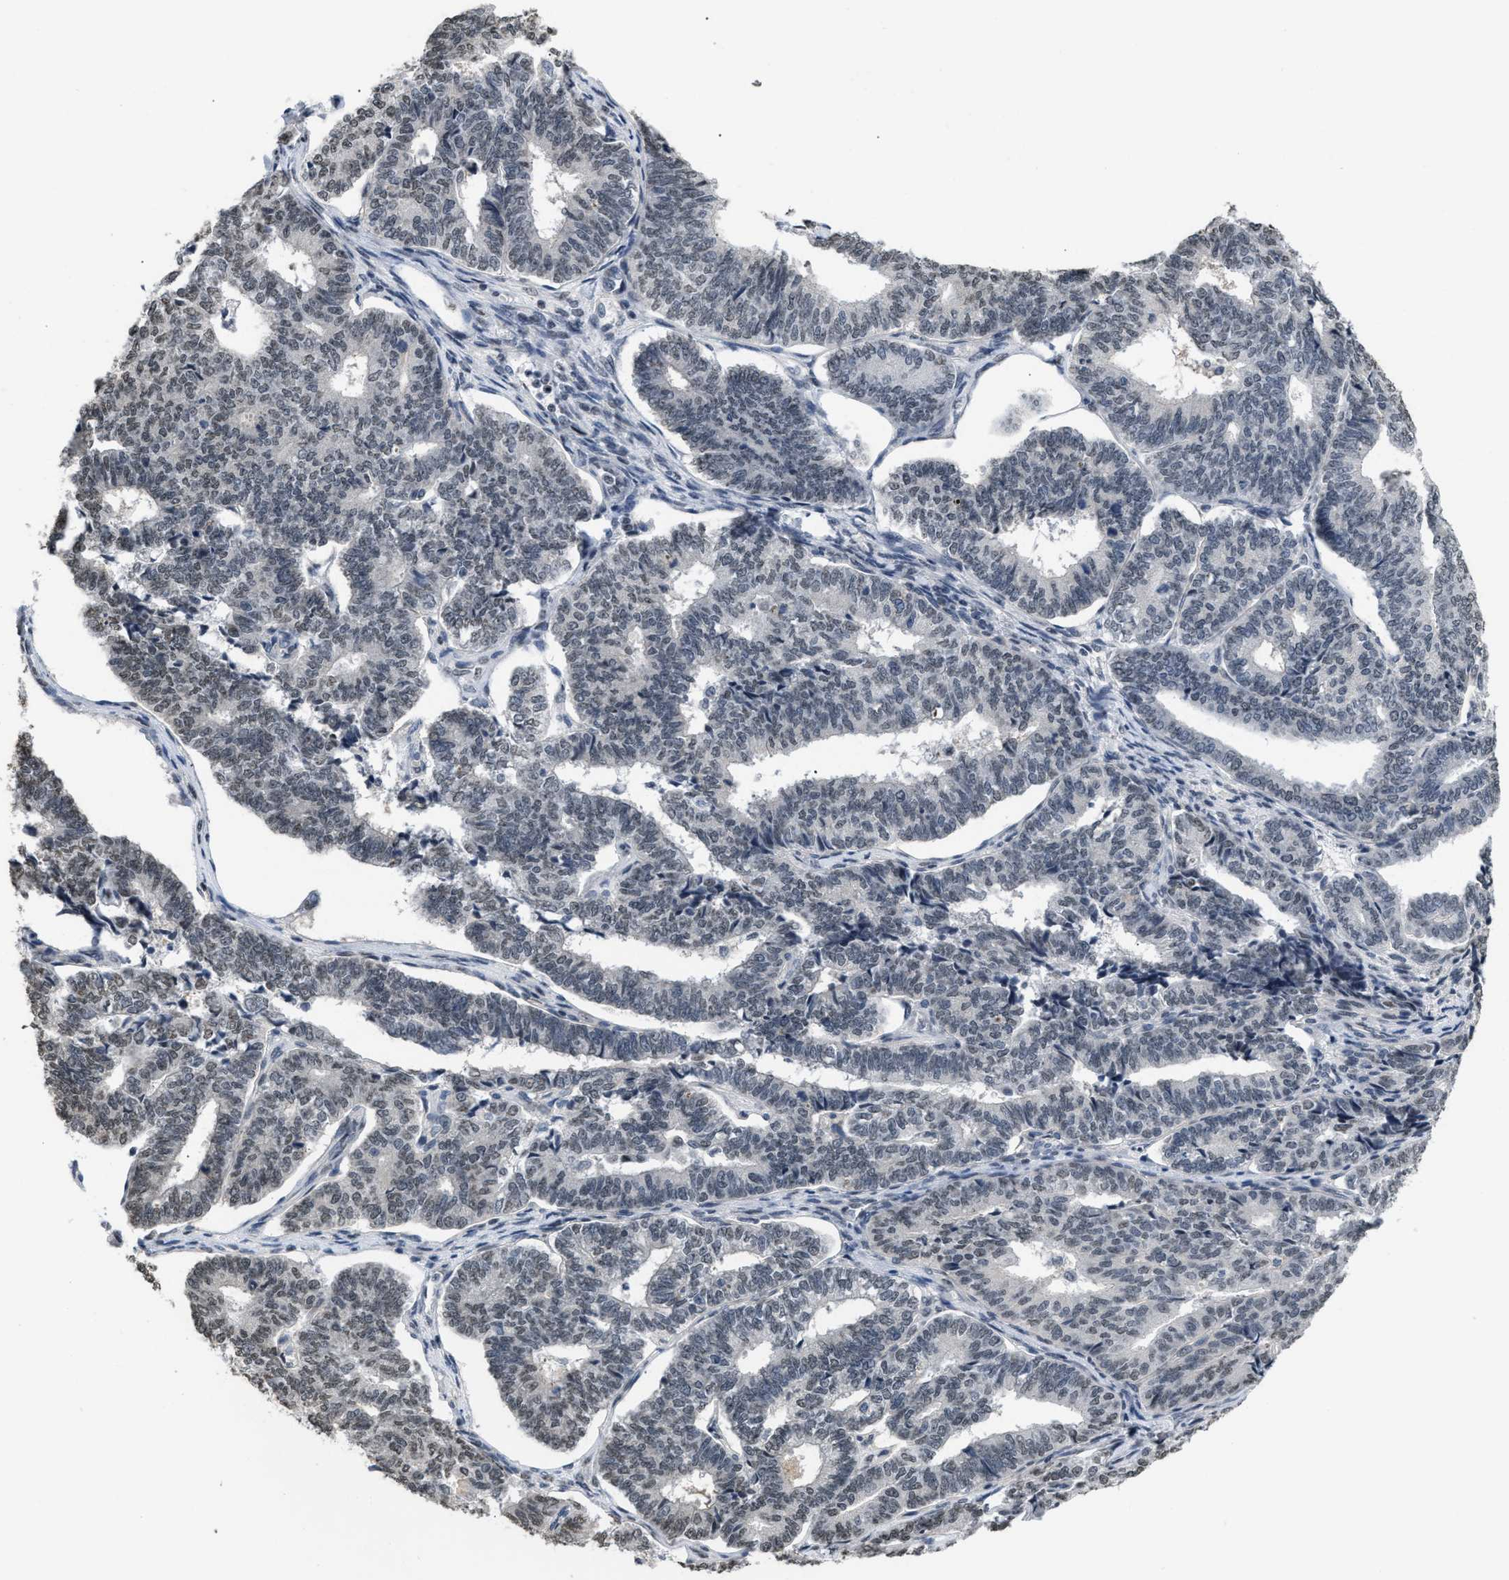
{"staining": {"intensity": "weak", "quantity": "<25%", "location": "nuclear"}, "tissue": "endometrial cancer", "cell_type": "Tumor cells", "image_type": "cancer", "snomed": [{"axis": "morphology", "description": "Adenocarcinoma, NOS"}, {"axis": "topography", "description": "Endometrium"}], "caption": "Tumor cells are negative for brown protein staining in endometrial adenocarcinoma. (Stains: DAB immunohistochemistry (IHC) with hematoxylin counter stain, Microscopy: brightfield microscopy at high magnification).", "gene": "RAF1", "patient": {"sex": "female", "age": 70}}